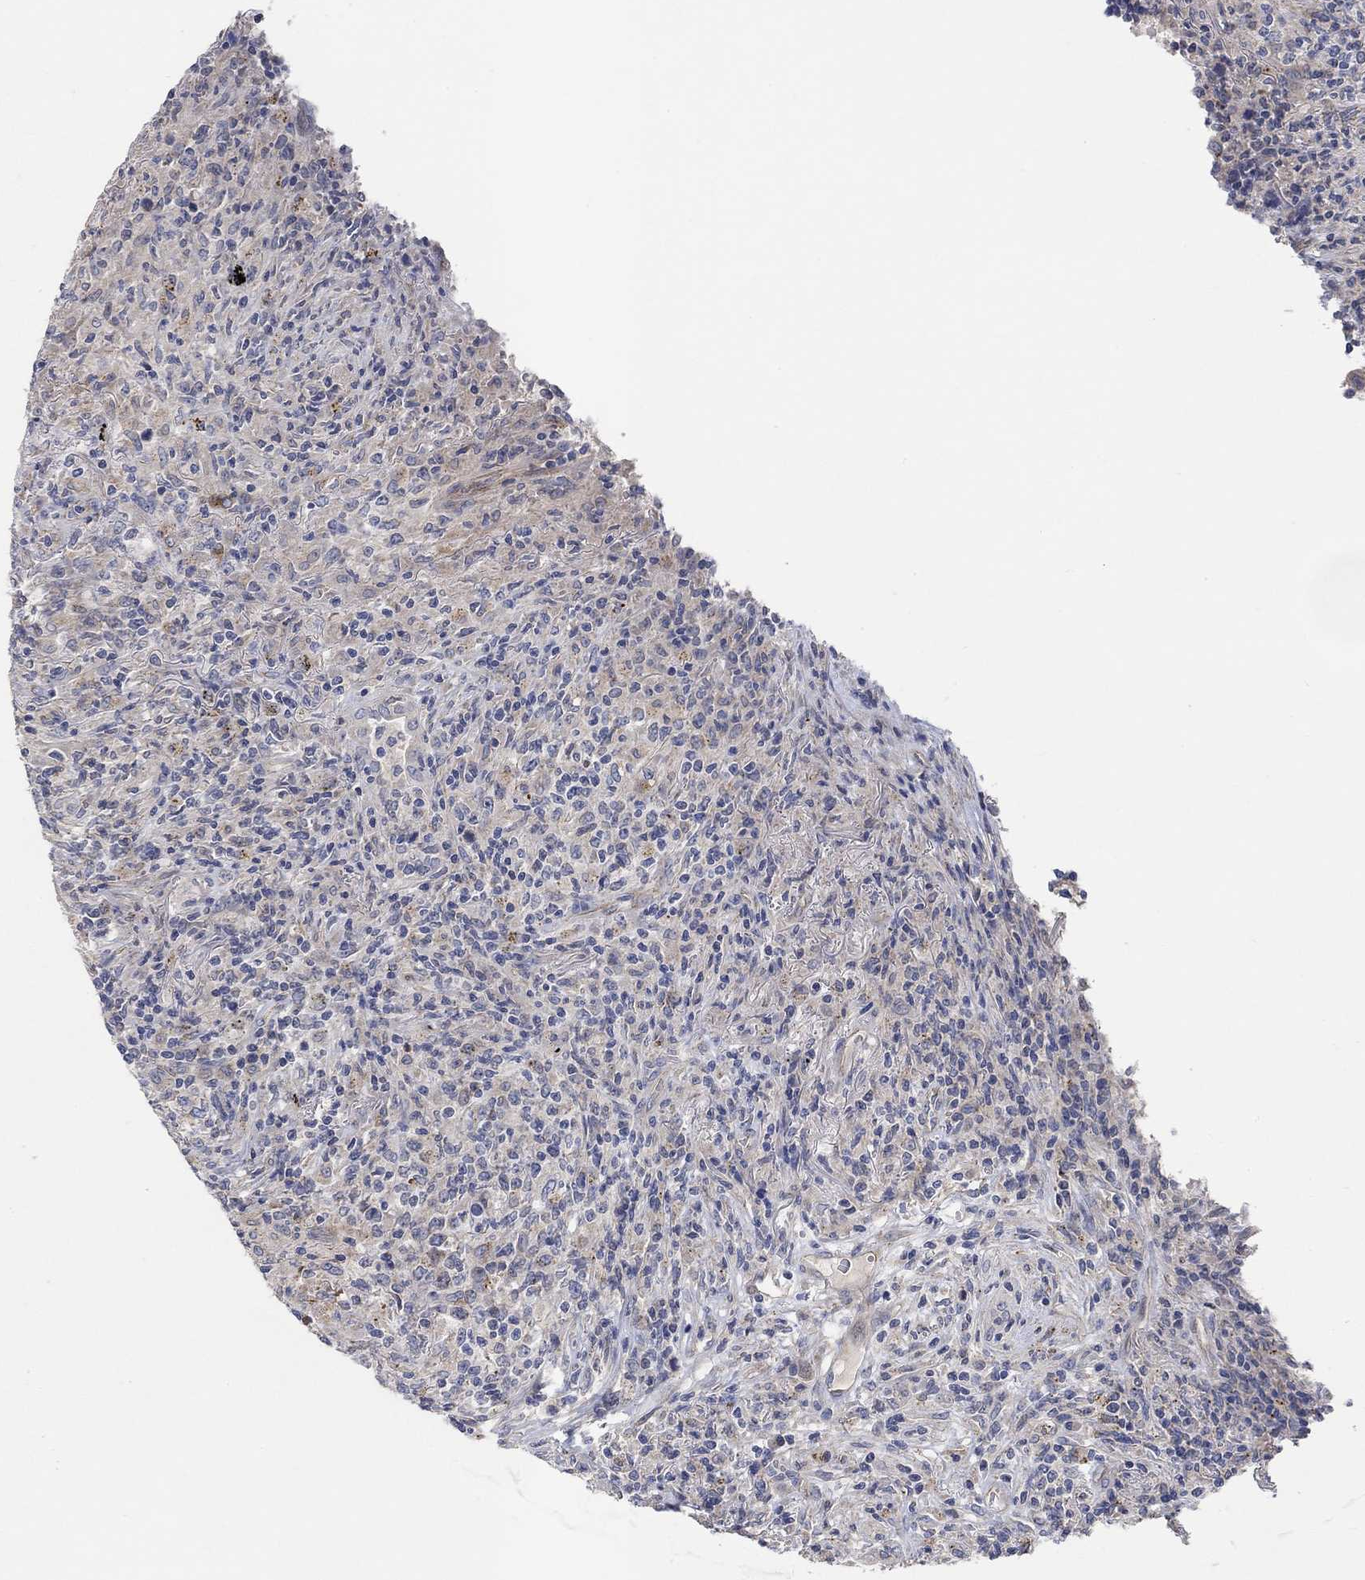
{"staining": {"intensity": "negative", "quantity": "none", "location": "none"}, "tissue": "lymphoma", "cell_type": "Tumor cells", "image_type": "cancer", "snomed": [{"axis": "morphology", "description": "Malignant lymphoma, non-Hodgkin's type, High grade"}, {"axis": "topography", "description": "Lung"}], "caption": "Image shows no significant protein positivity in tumor cells of high-grade malignant lymphoma, non-Hodgkin's type.", "gene": "HCRTR1", "patient": {"sex": "male", "age": 79}}